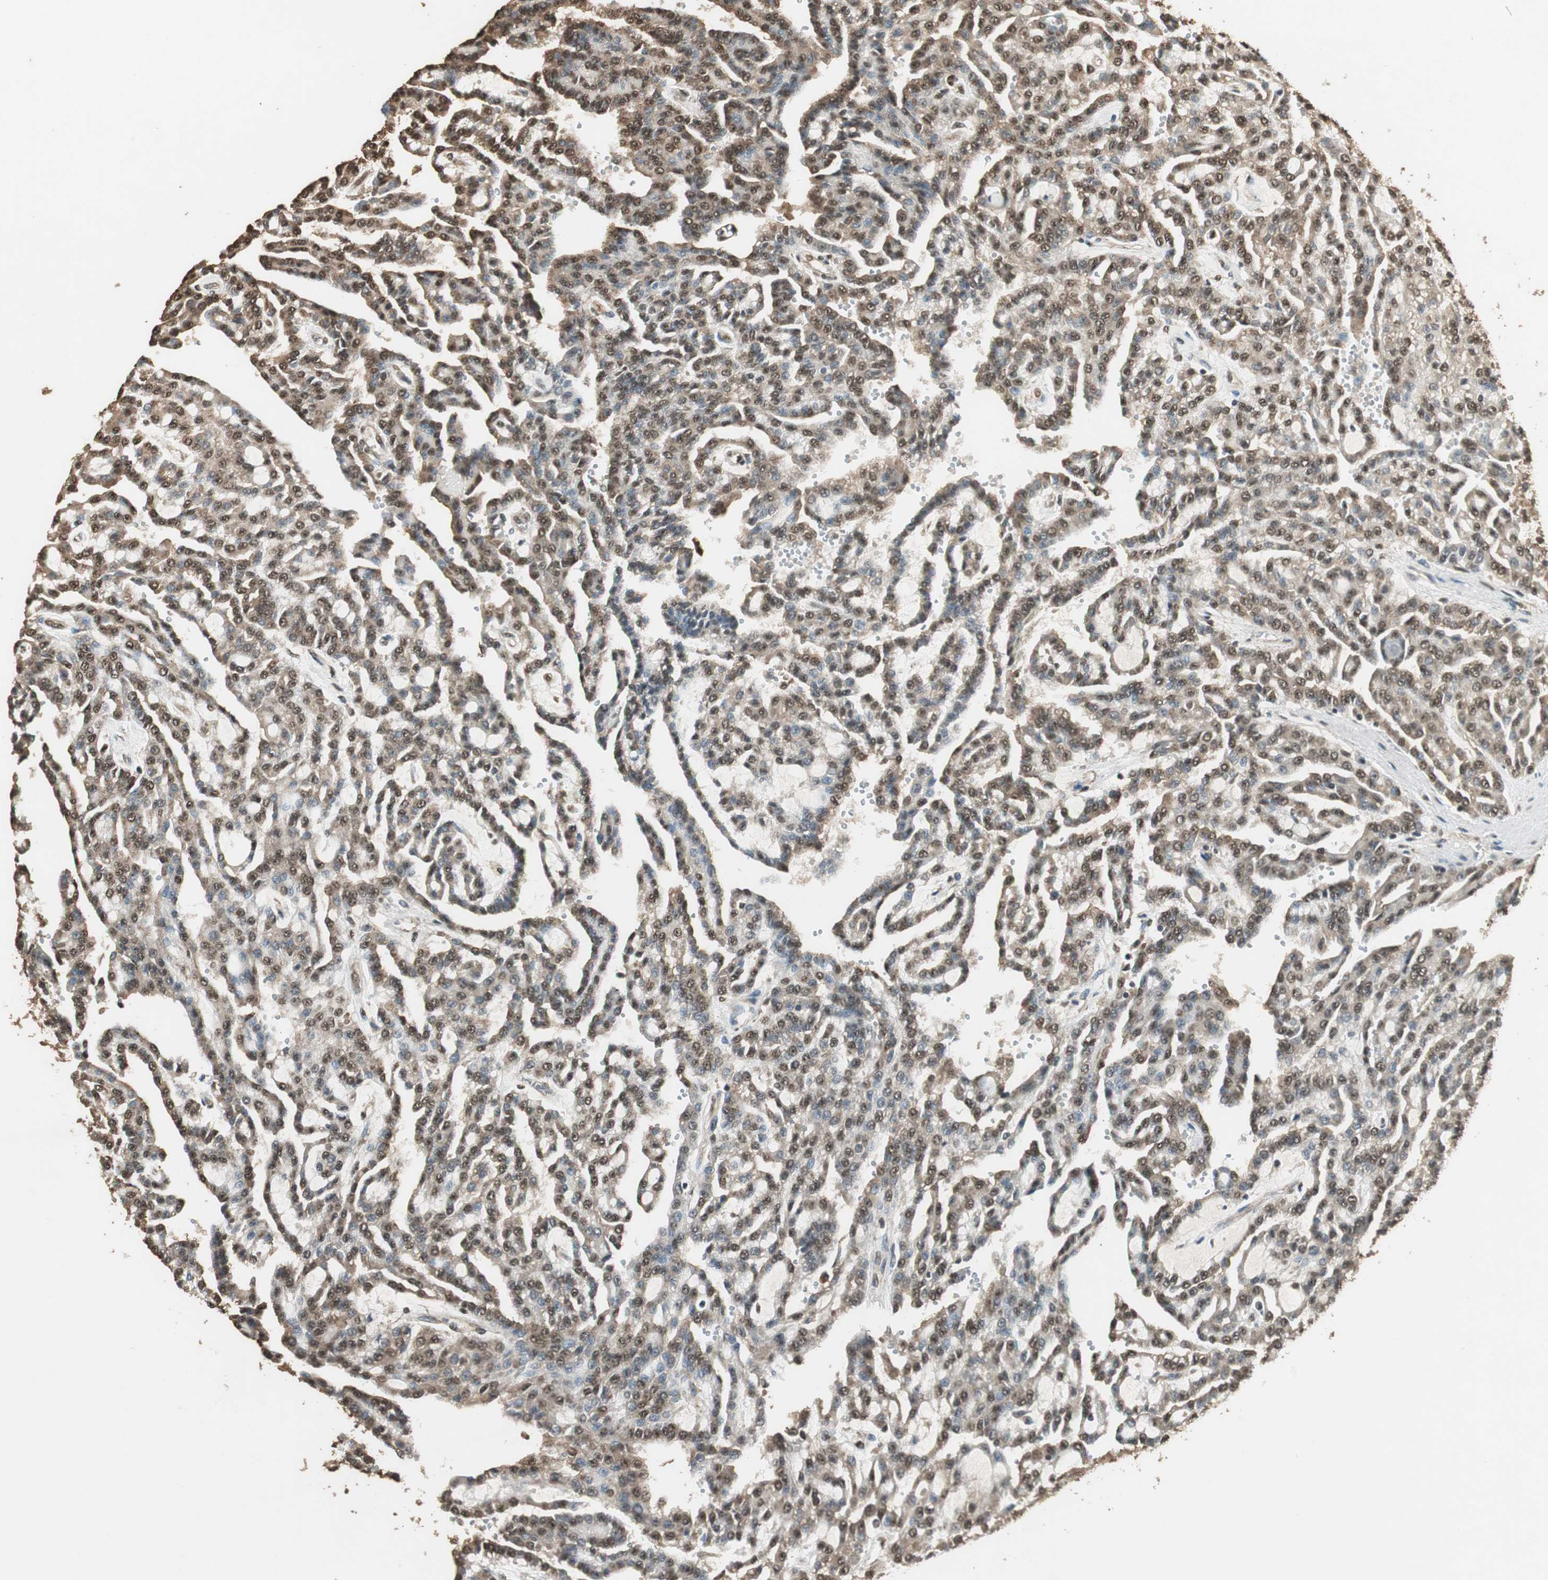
{"staining": {"intensity": "moderate", "quantity": ">75%", "location": "cytoplasmic/membranous,nuclear"}, "tissue": "renal cancer", "cell_type": "Tumor cells", "image_type": "cancer", "snomed": [{"axis": "morphology", "description": "Adenocarcinoma, NOS"}, {"axis": "topography", "description": "Kidney"}], "caption": "Immunohistochemical staining of human renal adenocarcinoma displays medium levels of moderate cytoplasmic/membranous and nuclear positivity in approximately >75% of tumor cells. (Brightfield microscopy of DAB IHC at high magnification).", "gene": "PPP1R13B", "patient": {"sex": "male", "age": 63}}